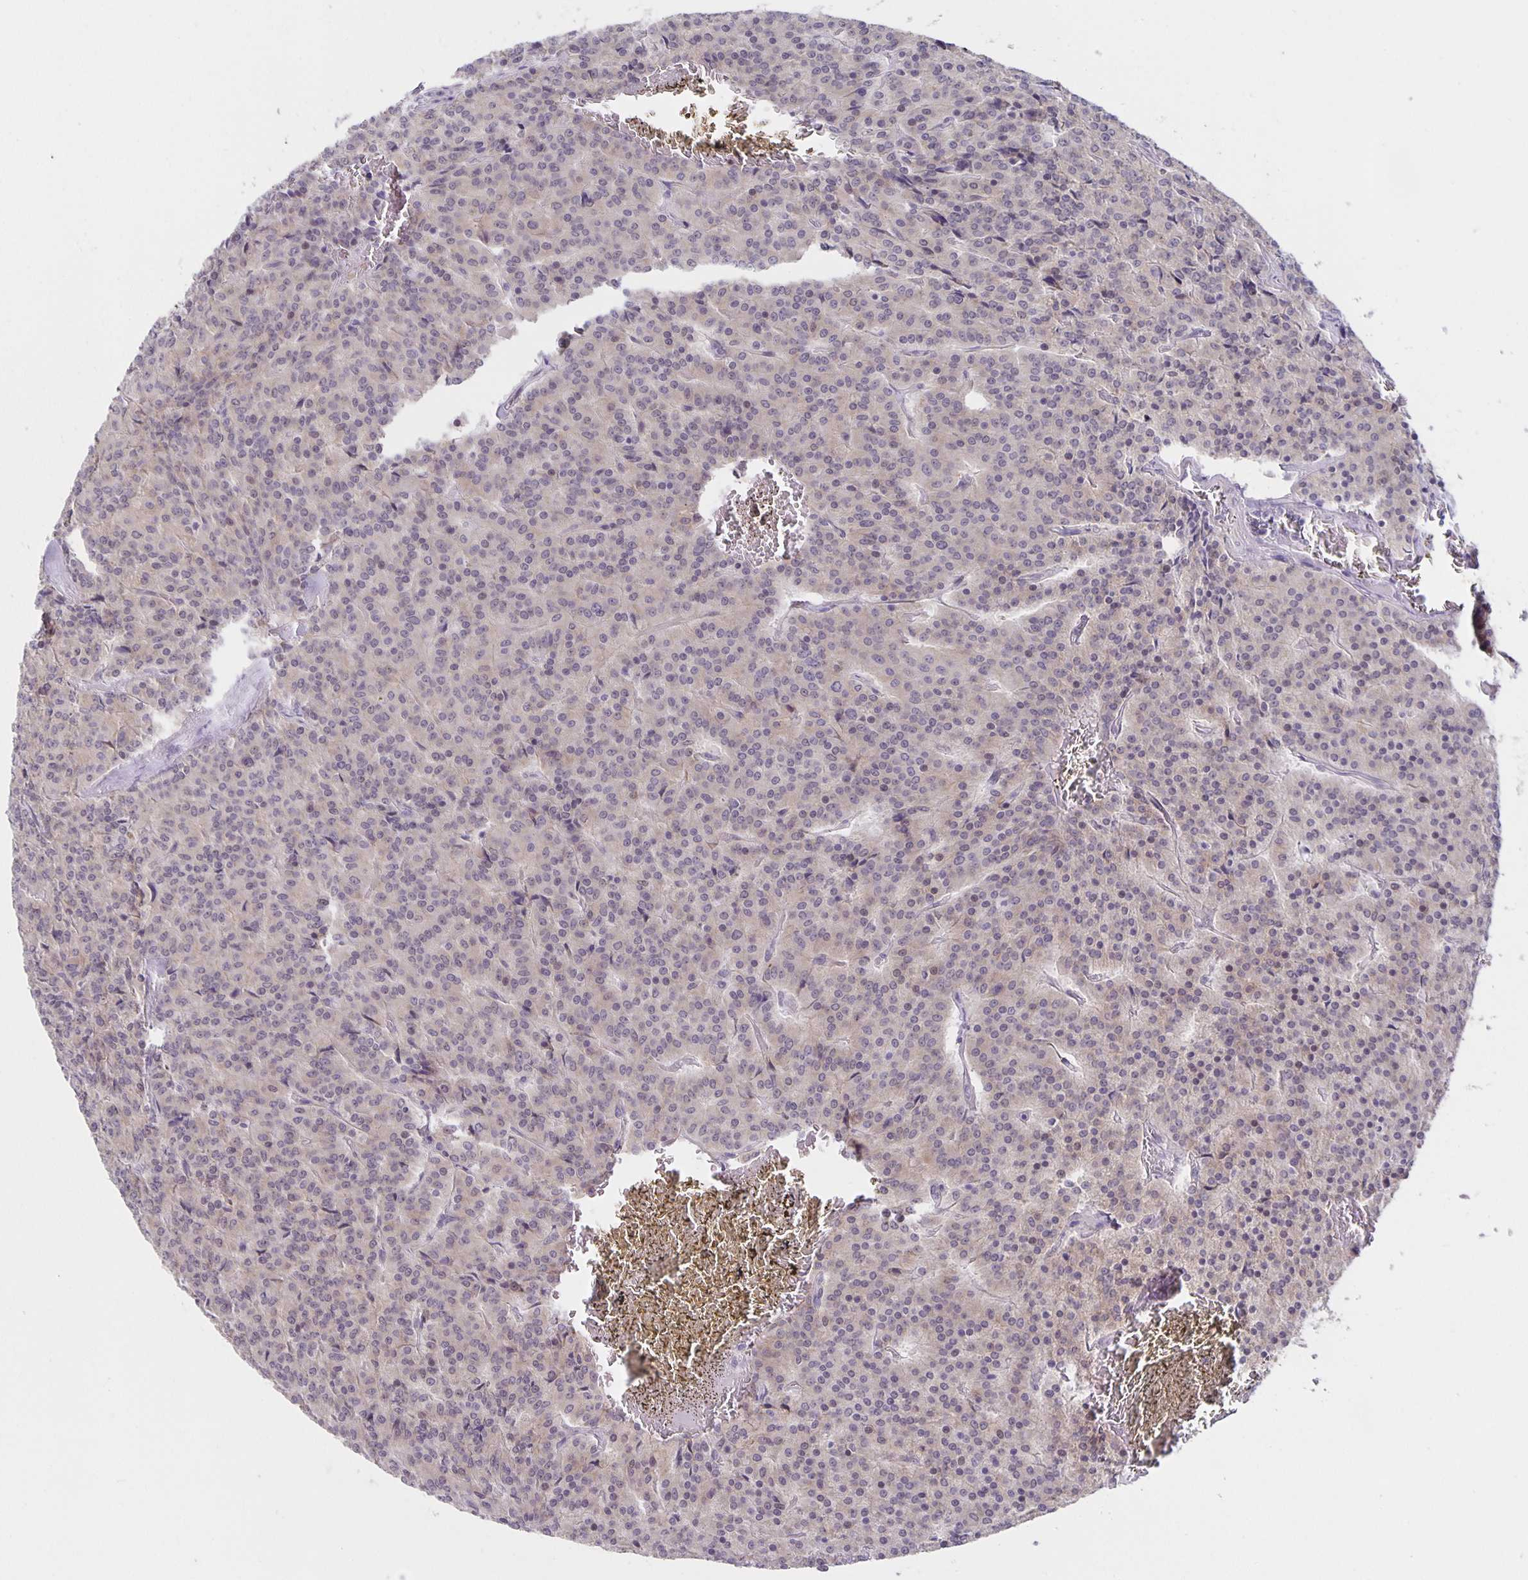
{"staining": {"intensity": "weak", "quantity": "<25%", "location": "nuclear"}, "tissue": "carcinoid", "cell_type": "Tumor cells", "image_type": "cancer", "snomed": [{"axis": "morphology", "description": "Carcinoid, malignant, NOS"}, {"axis": "topography", "description": "Lung"}], "caption": "A high-resolution photomicrograph shows IHC staining of malignant carcinoid, which exhibits no significant expression in tumor cells.", "gene": "ARVCF", "patient": {"sex": "male", "age": 70}}